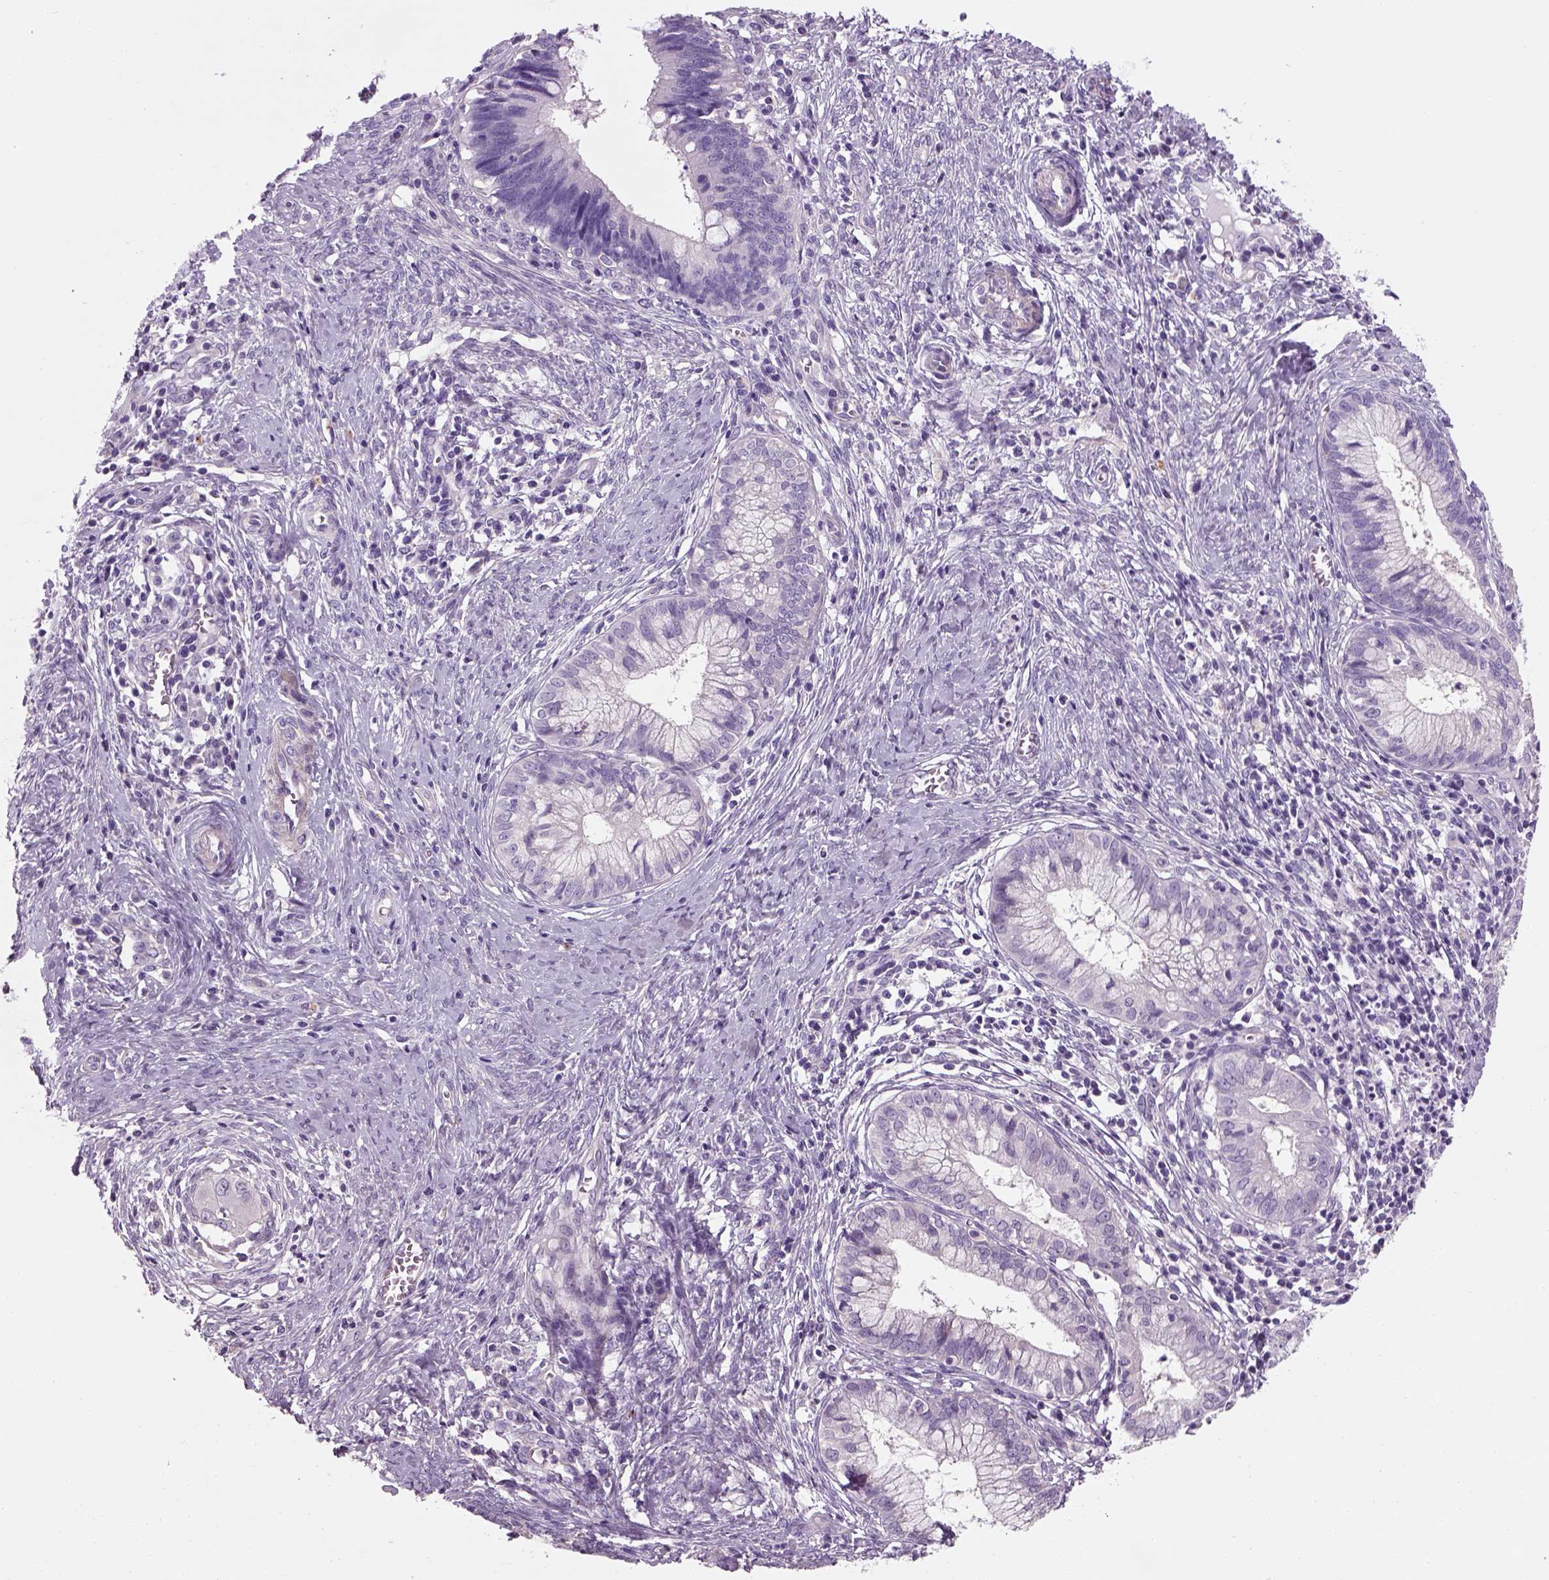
{"staining": {"intensity": "negative", "quantity": "none", "location": "none"}, "tissue": "cervical cancer", "cell_type": "Tumor cells", "image_type": "cancer", "snomed": [{"axis": "morphology", "description": "Adenocarcinoma, NOS"}, {"axis": "topography", "description": "Cervix"}], "caption": "High magnification brightfield microscopy of cervical cancer (adenocarcinoma) stained with DAB (brown) and counterstained with hematoxylin (blue): tumor cells show no significant positivity.", "gene": "ELOVL3", "patient": {"sex": "female", "age": 42}}